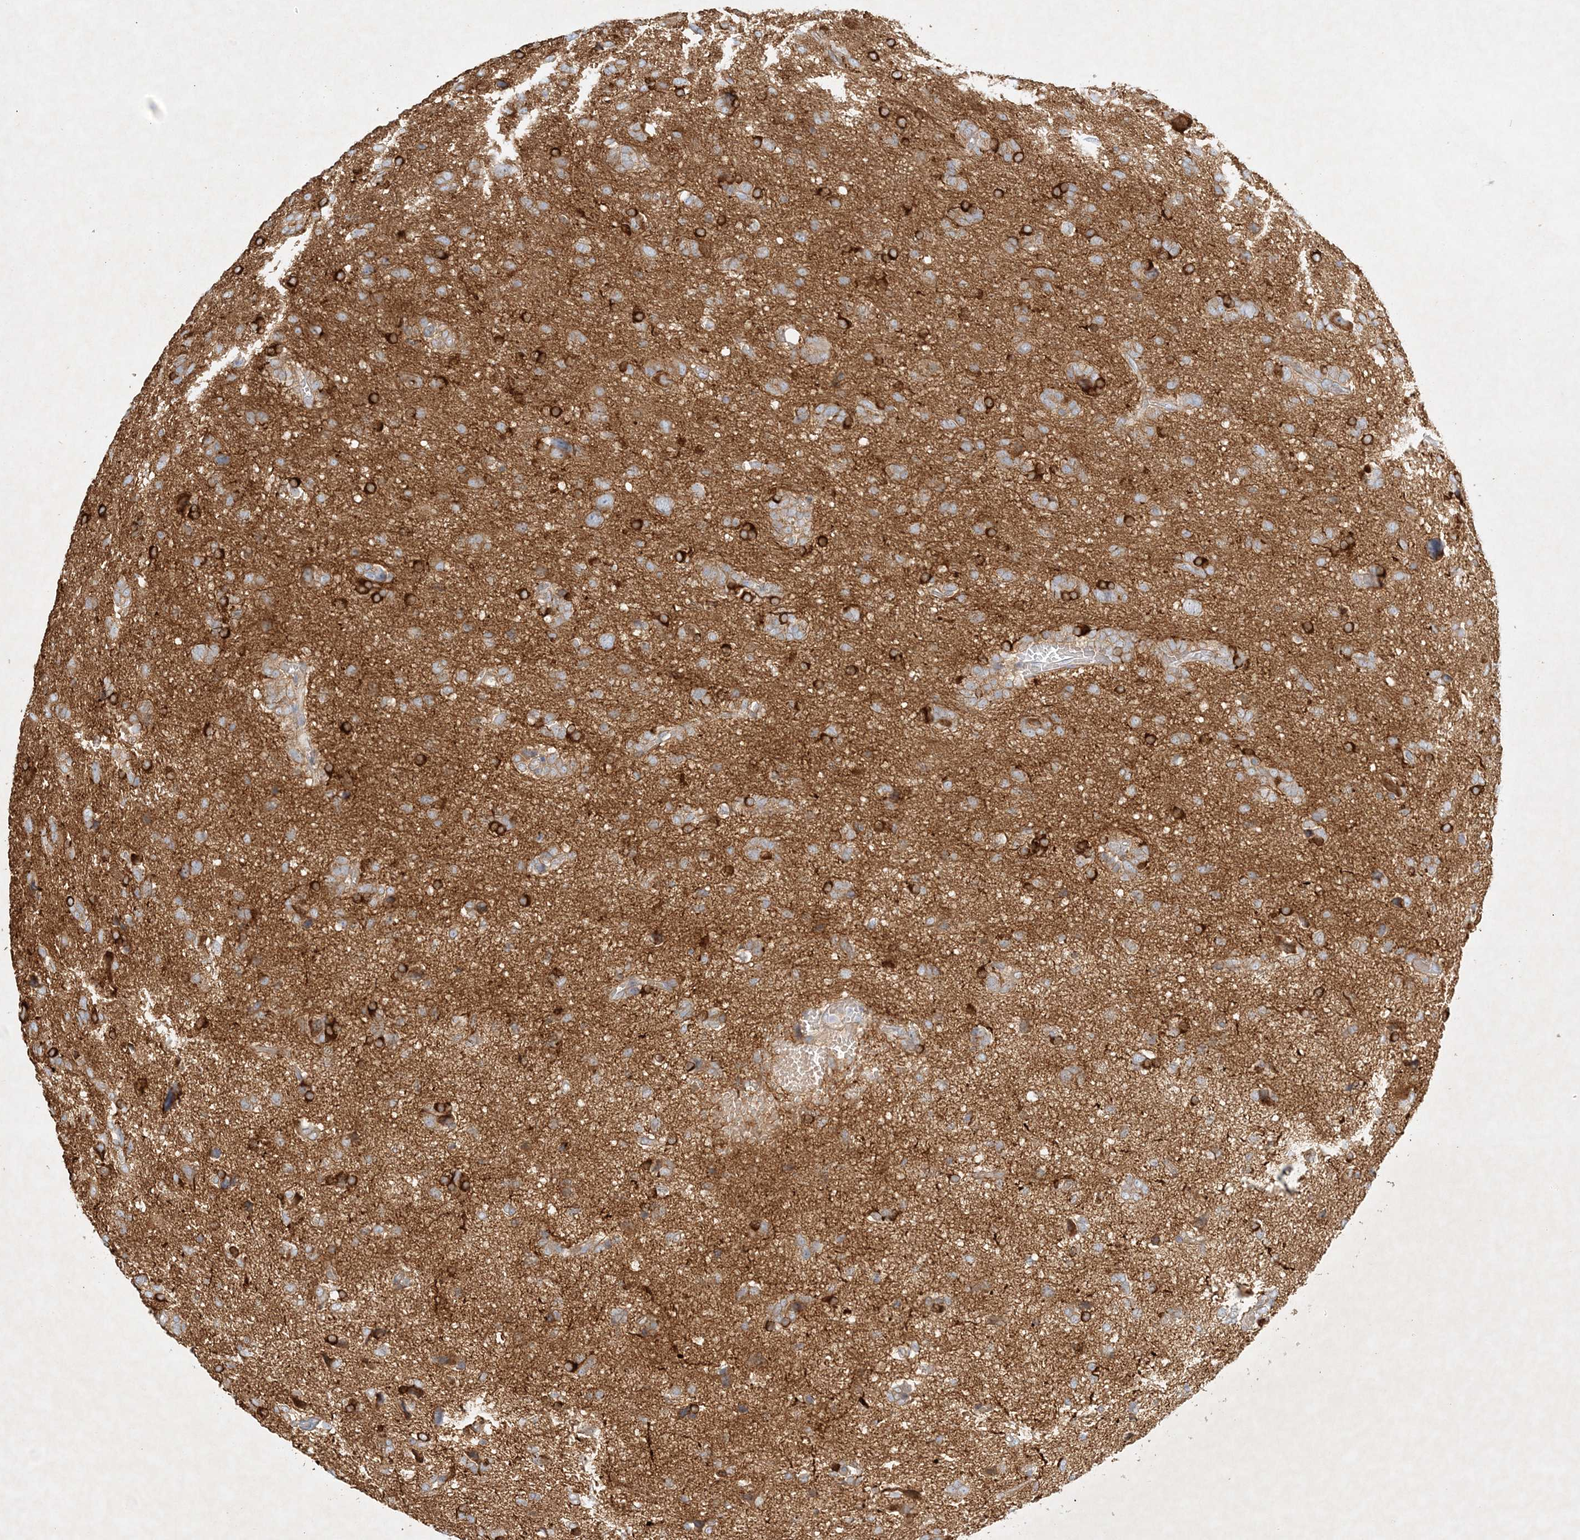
{"staining": {"intensity": "strong", "quantity": "<25%", "location": "cytoplasmic/membranous"}, "tissue": "glioma", "cell_type": "Tumor cells", "image_type": "cancer", "snomed": [{"axis": "morphology", "description": "Glioma, malignant, High grade"}, {"axis": "topography", "description": "Brain"}], "caption": "A brown stain highlights strong cytoplasmic/membranous expression of a protein in malignant high-grade glioma tumor cells.", "gene": "STK11IP", "patient": {"sex": "female", "age": 59}}